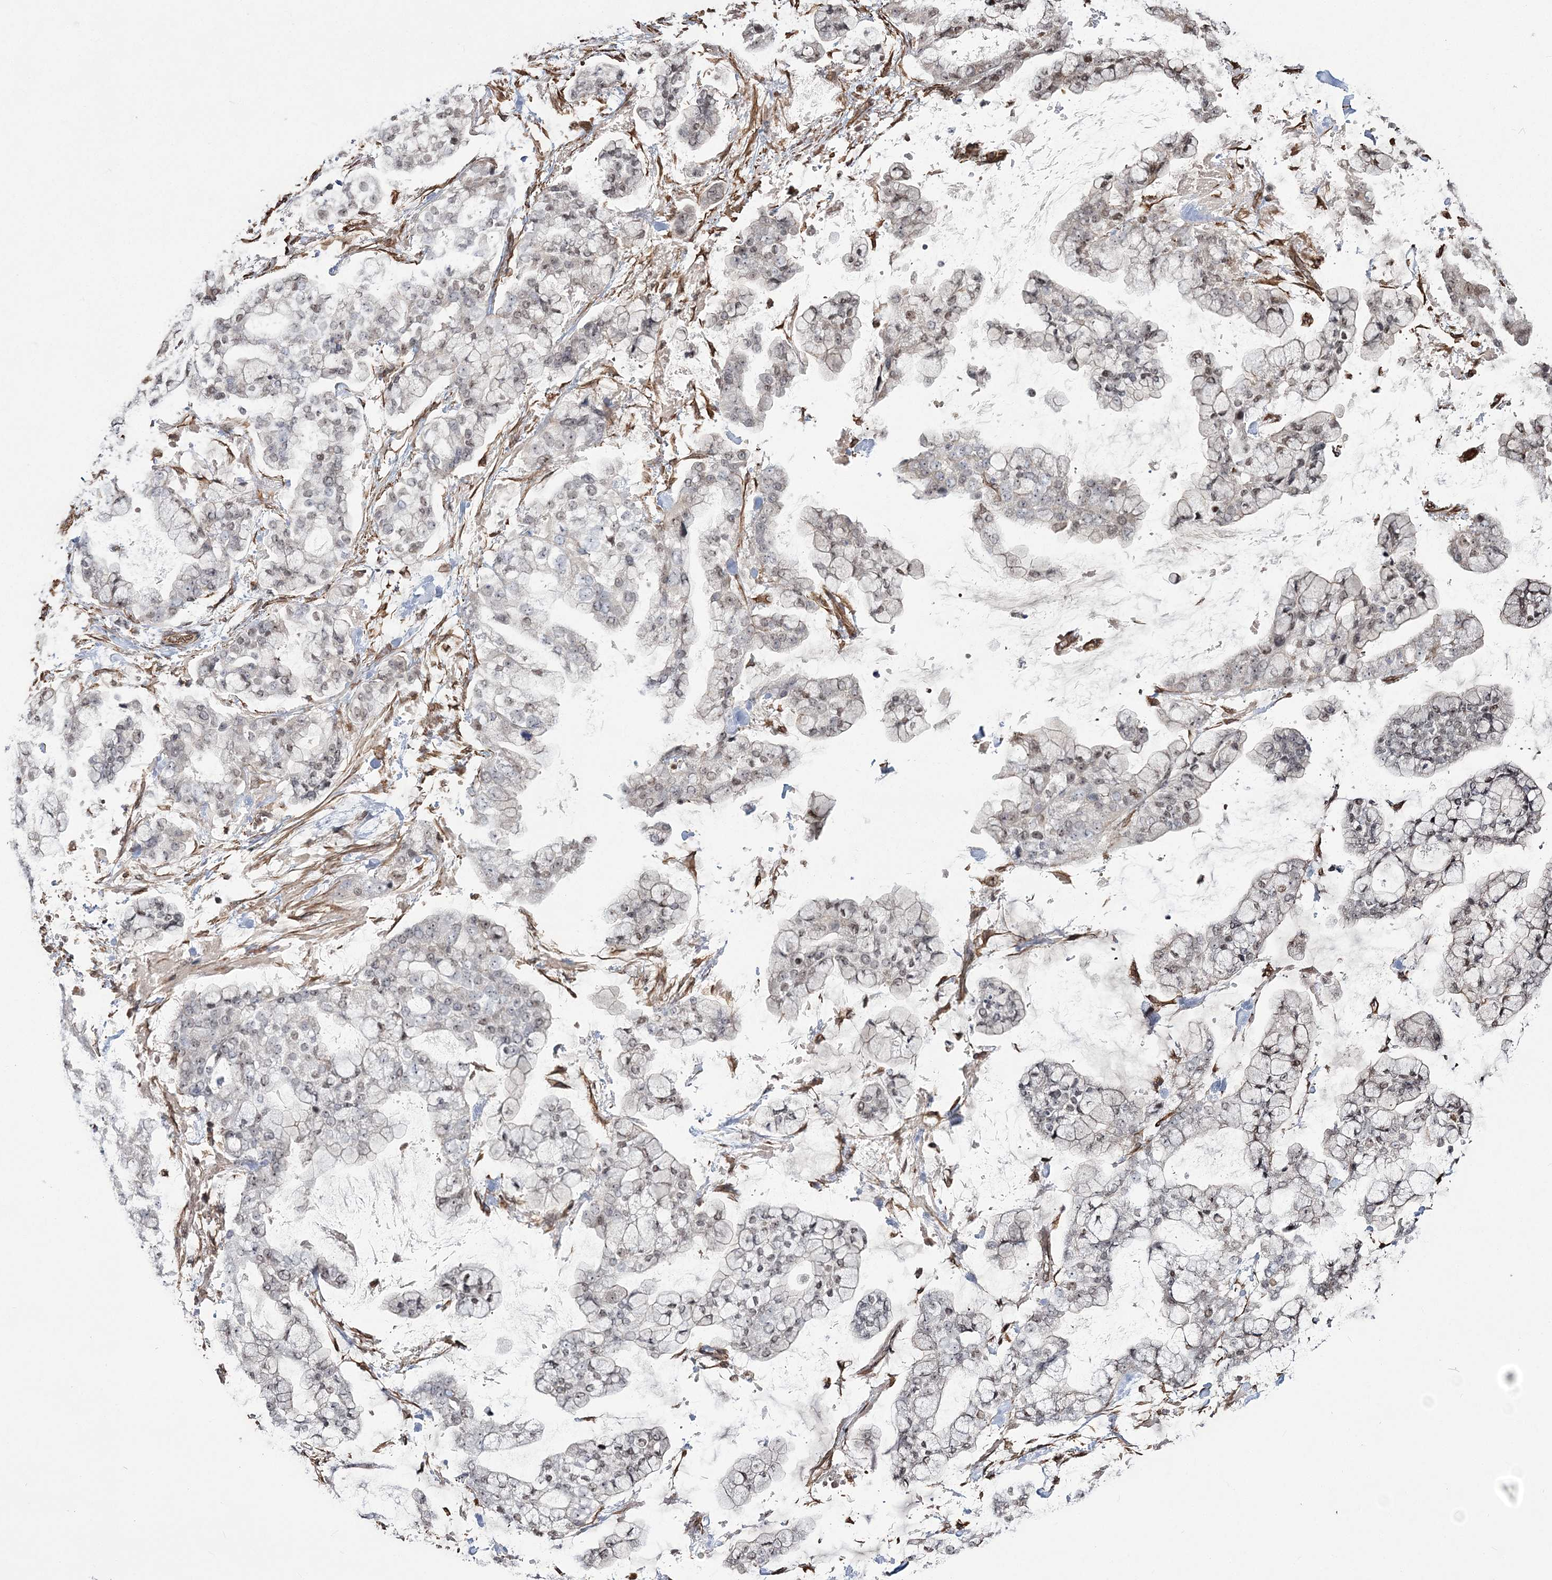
{"staining": {"intensity": "weak", "quantity": "25%-75%", "location": "nuclear"}, "tissue": "stomach cancer", "cell_type": "Tumor cells", "image_type": "cancer", "snomed": [{"axis": "morphology", "description": "Normal tissue, NOS"}, {"axis": "morphology", "description": "Adenocarcinoma, NOS"}, {"axis": "topography", "description": "Stomach, upper"}, {"axis": "topography", "description": "Stomach"}], "caption": "Immunohistochemistry image of neoplastic tissue: human stomach cancer stained using IHC demonstrates low levels of weak protein expression localized specifically in the nuclear of tumor cells, appearing as a nuclear brown color.", "gene": "ATP11B", "patient": {"sex": "male", "age": 76}}